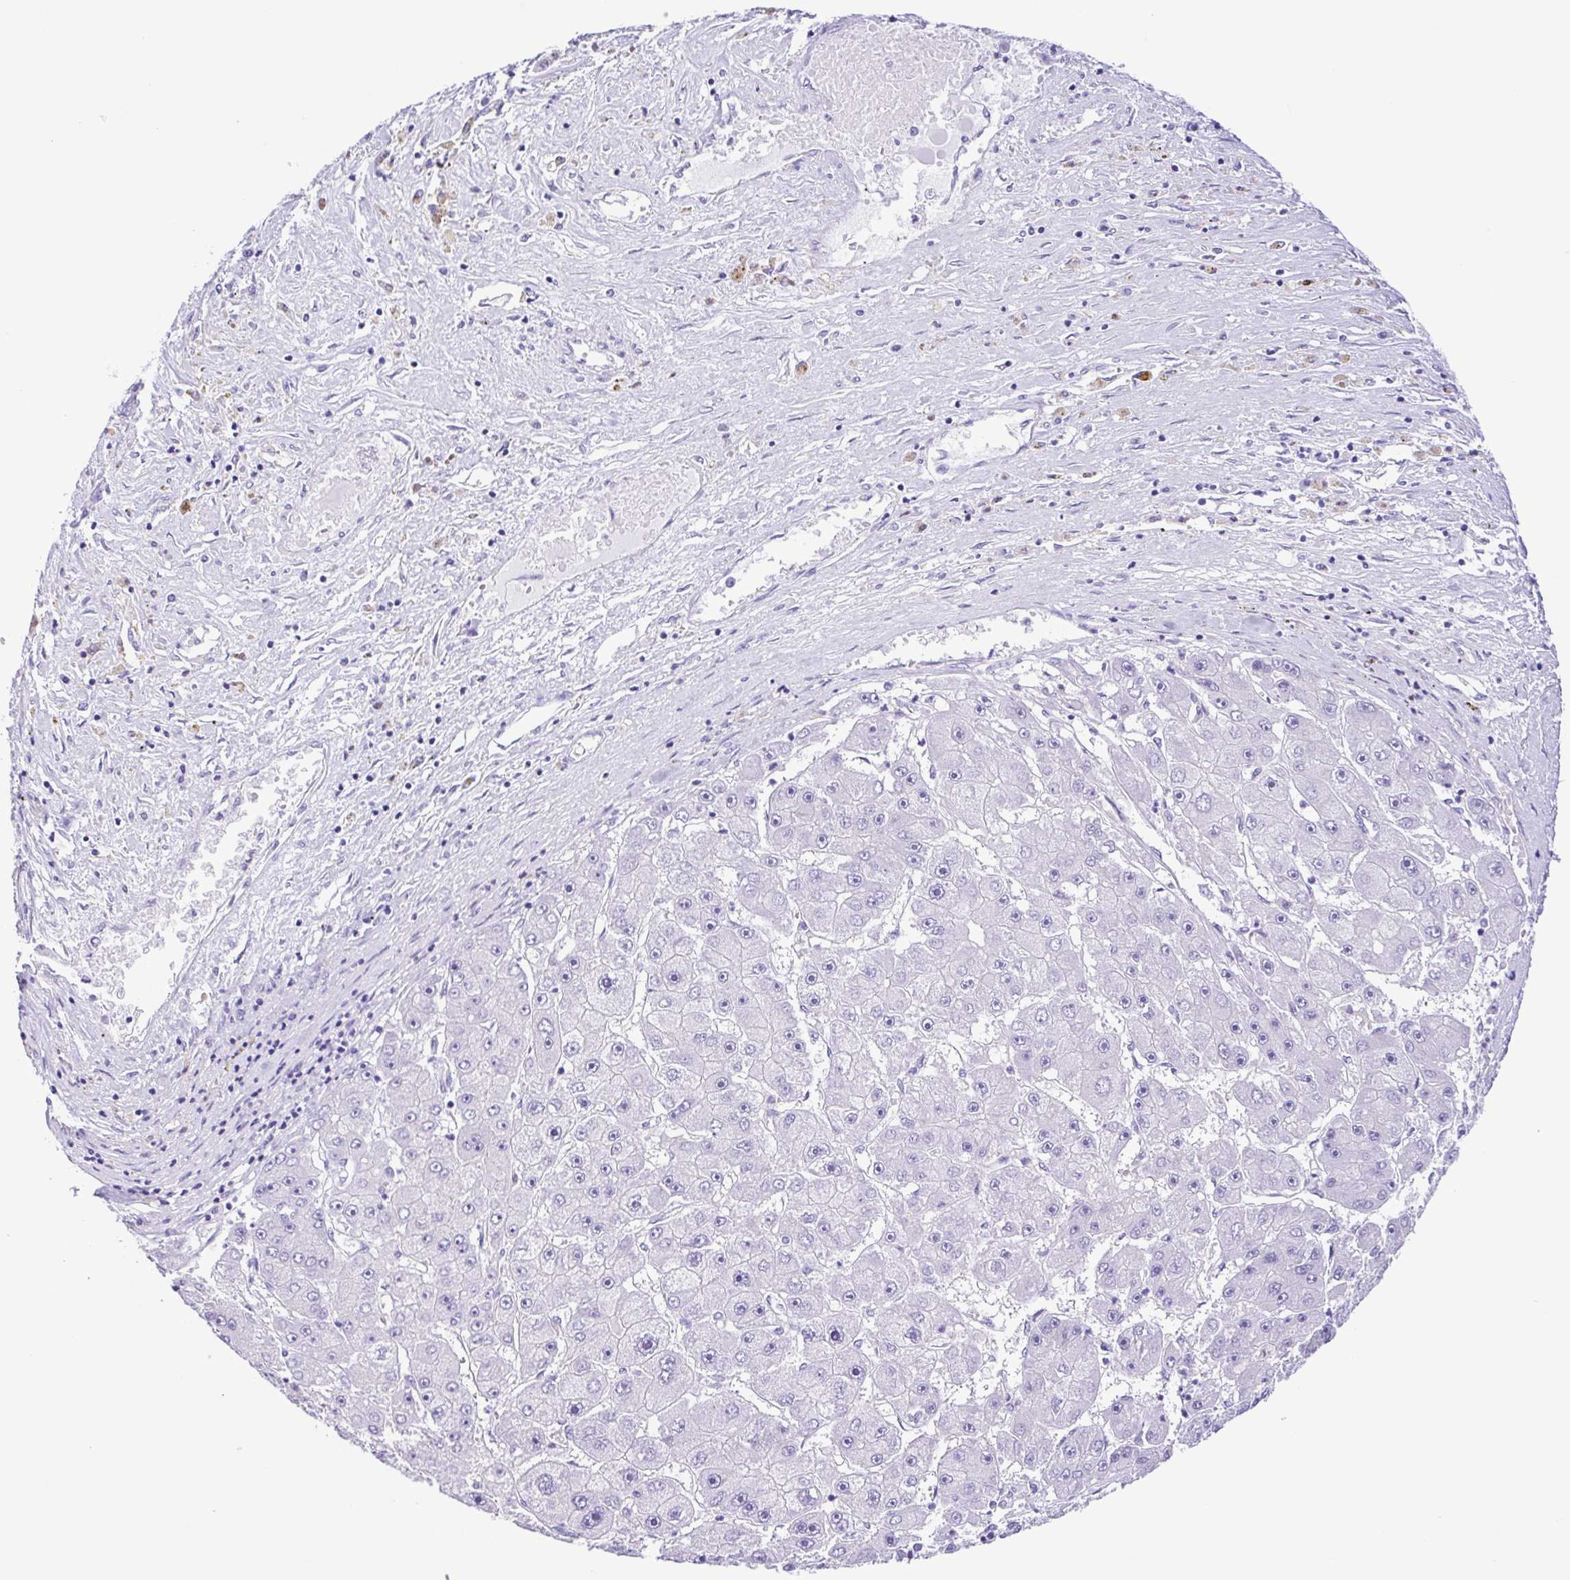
{"staining": {"intensity": "negative", "quantity": "none", "location": "none"}, "tissue": "liver cancer", "cell_type": "Tumor cells", "image_type": "cancer", "snomed": [{"axis": "morphology", "description": "Carcinoma, Hepatocellular, NOS"}, {"axis": "topography", "description": "Liver"}], "caption": "Immunohistochemistry of human liver cancer (hepatocellular carcinoma) exhibits no expression in tumor cells. (Immunohistochemistry (ihc), brightfield microscopy, high magnification).", "gene": "OVGP1", "patient": {"sex": "female", "age": 61}}